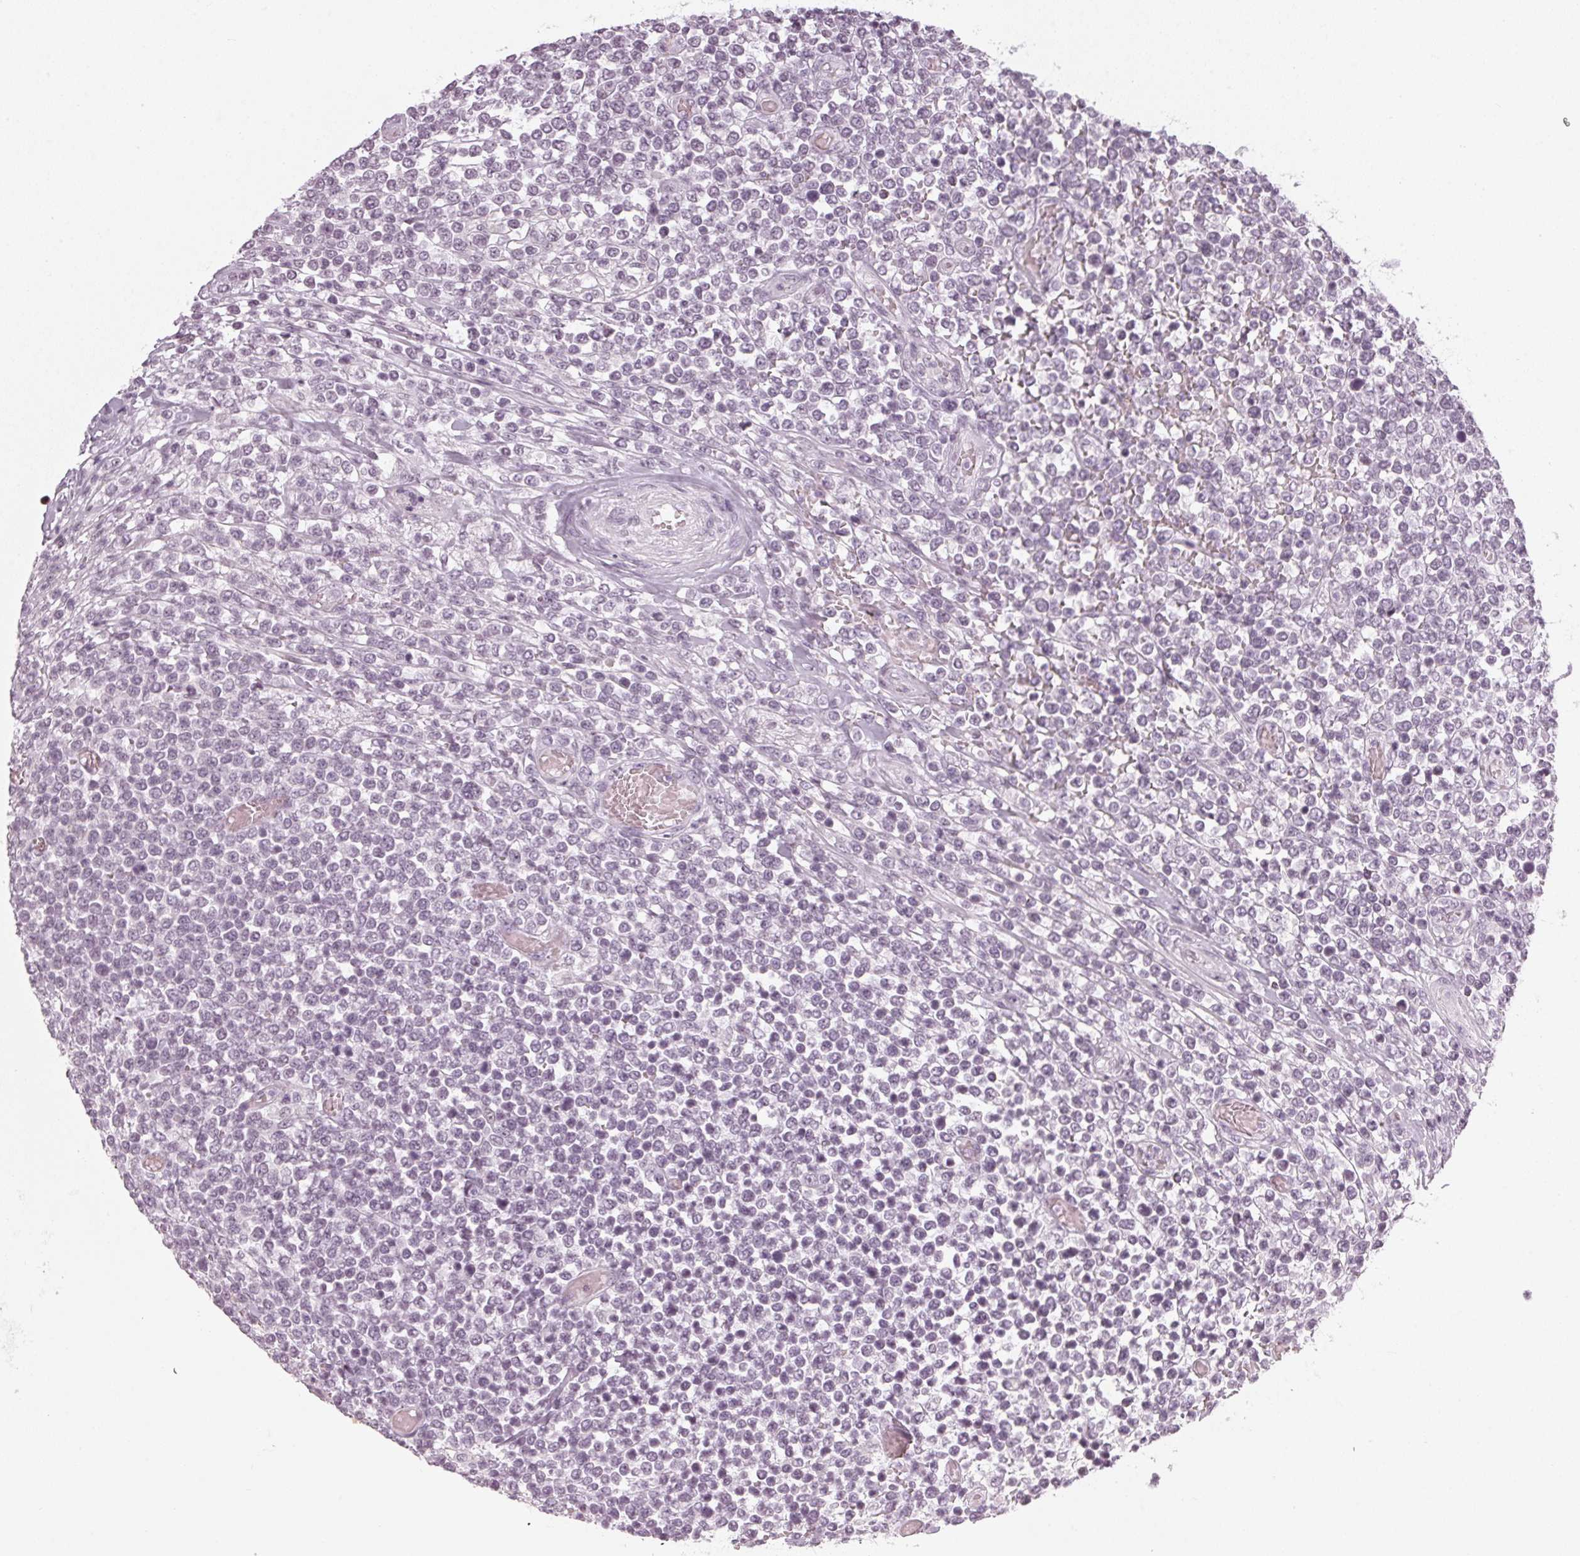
{"staining": {"intensity": "negative", "quantity": "none", "location": "none"}, "tissue": "lymphoma", "cell_type": "Tumor cells", "image_type": "cancer", "snomed": [{"axis": "morphology", "description": "Malignant lymphoma, non-Hodgkin's type, High grade"}, {"axis": "topography", "description": "Soft tissue"}], "caption": "An immunohistochemistry micrograph of lymphoma is shown. There is no staining in tumor cells of lymphoma.", "gene": "DNAJC6", "patient": {"sex": "female", "age": 56}}